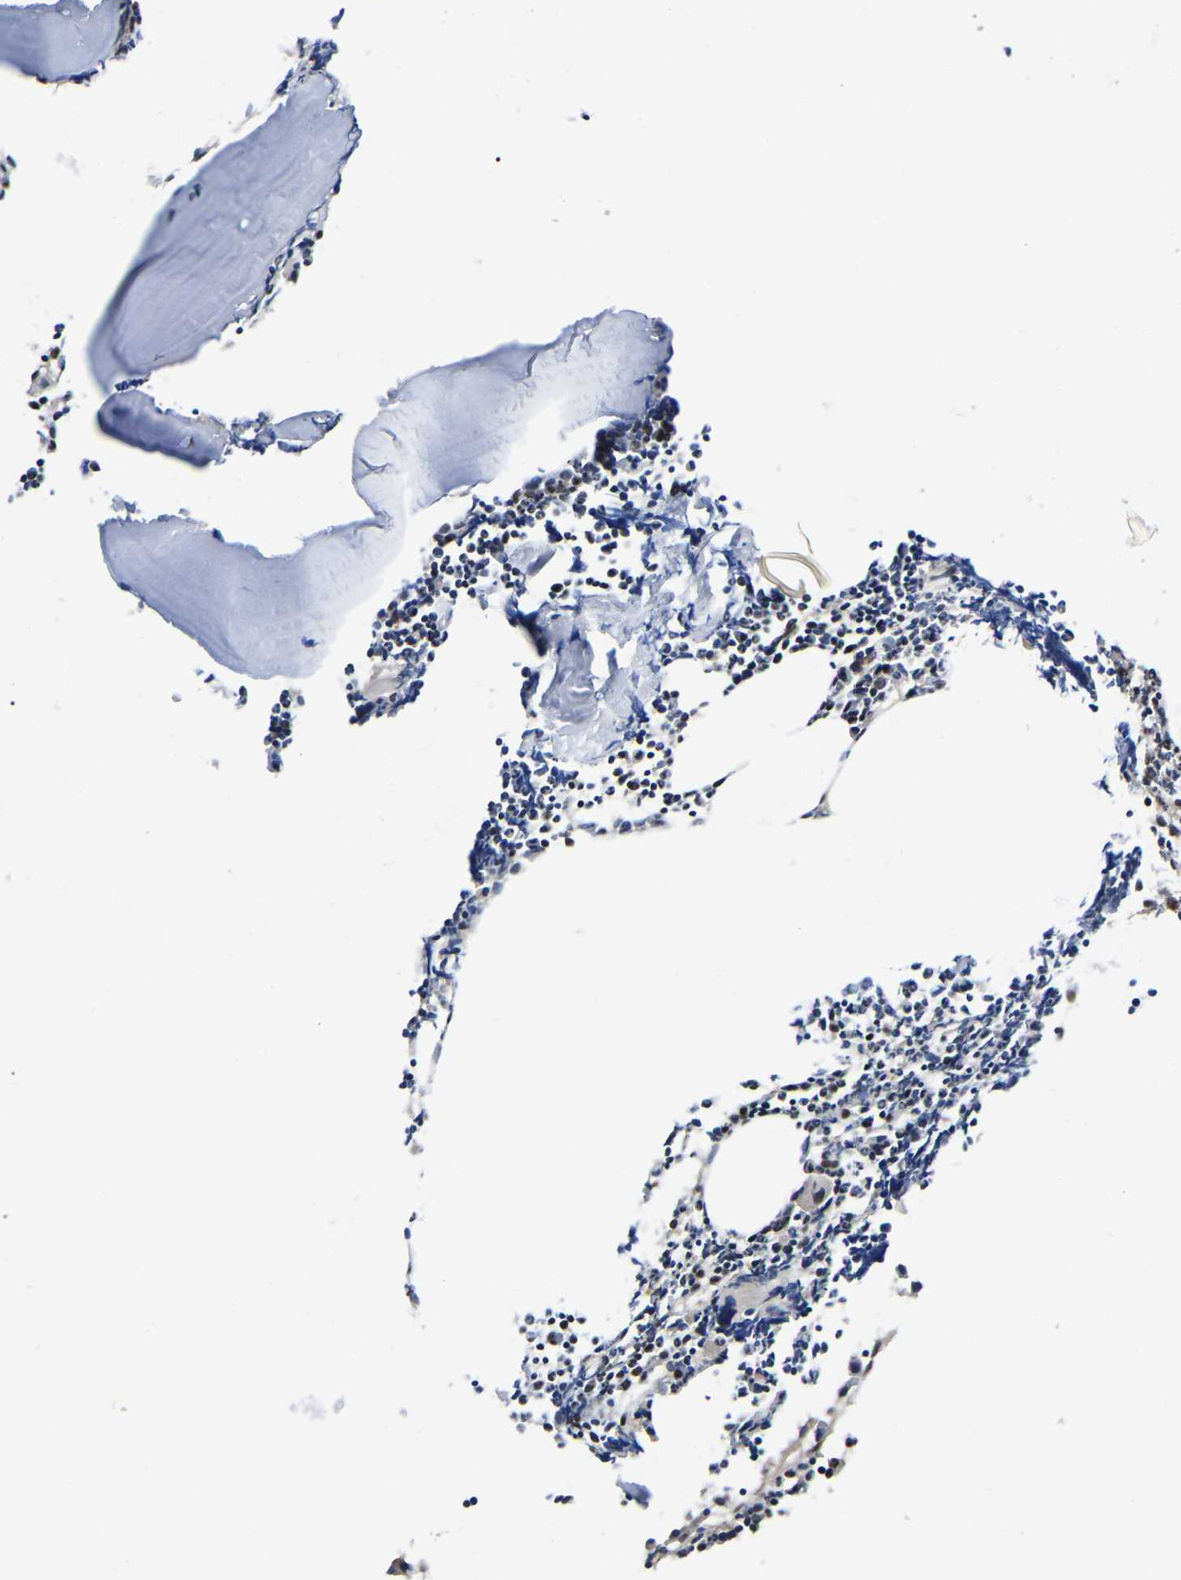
{"staining": {"intensity": "moderate", "quantity": "25%-75%", "location": "nuclear"}, "tissue": "bone marrow", "cell_type": "Hematopoietic cells", "image_type": "normal", "snomed": [{"axis": "morphology", "description": "Normal tissue, NOS"}, {"axis": "morphology", "description": "Inflammation, NOS"}, {"axis": "topography", "description": "Bone marrow"}], "caption": "This micrograph displays IHC staining of normal bone marrow, with medium moderate nuclear staining in approximately 25%-75% of hematopoietic cells.", "gene": "TRIM35", "patient": {"sex": "female", "age": 53}}